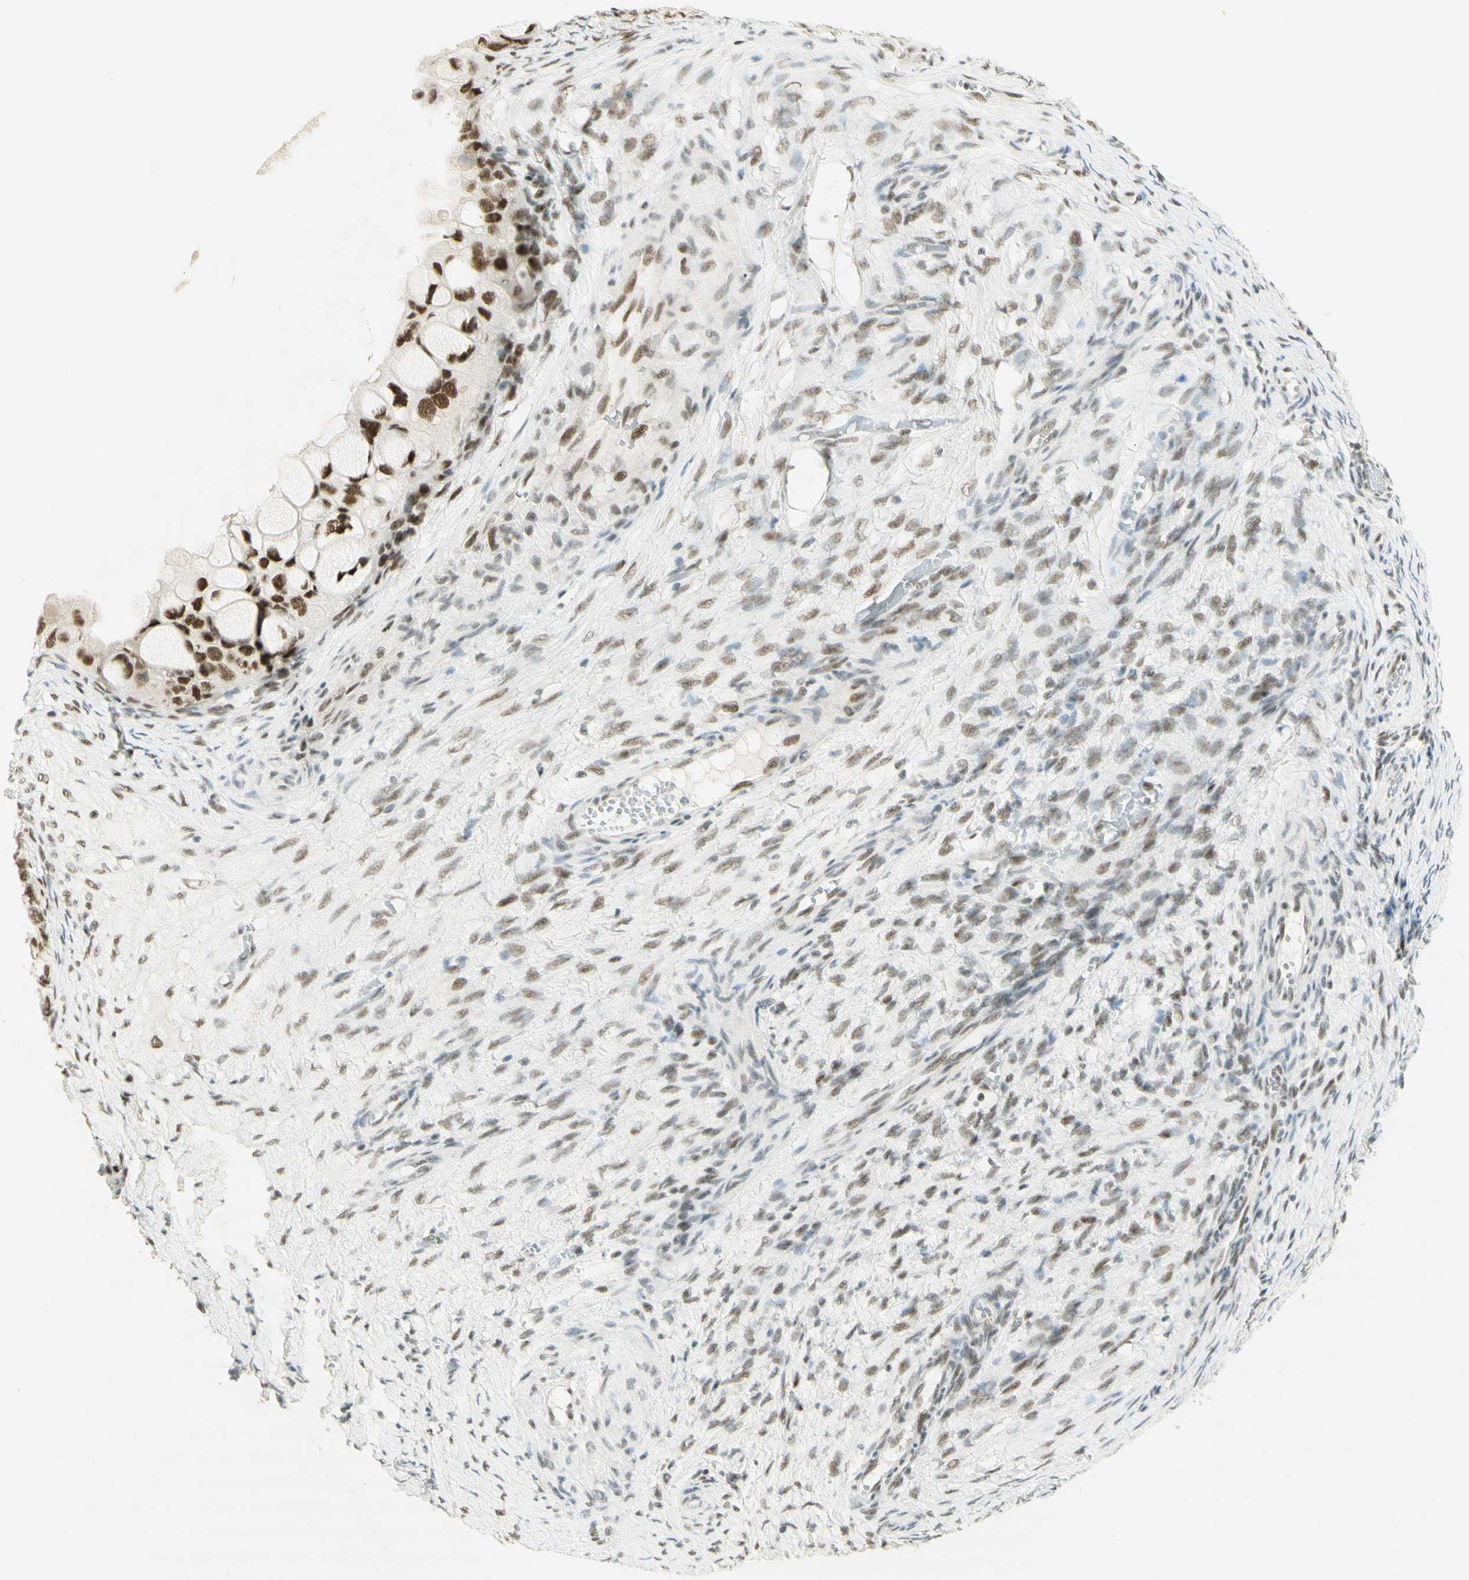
{"staining": {"intensity": "moderate", "quantity": ">75%", "location": "nuclear"}, "tissue": "ovarian cancer", "cell_type": "Tumor cells", "image_type": "cancer", "snomed": [{"axis": "morphology", "description": "Cystadenocarcinoma, mucinous, NOS"}, {"axis": "topography", "description": "Ovary"}], "caption": "An image of human mucinous cystadenocarcinoma (ovarian) stained for a protein reveals moderate nuclear brown staining in tumor cells. (Stains: DAB (3,3'-diaminobenzidine) in brown, nuclei in blue, Microscopy: brightfield microscopy at high magnification).", "gene": "PMS2", "patient": {"sex": "female", "age": 80}}